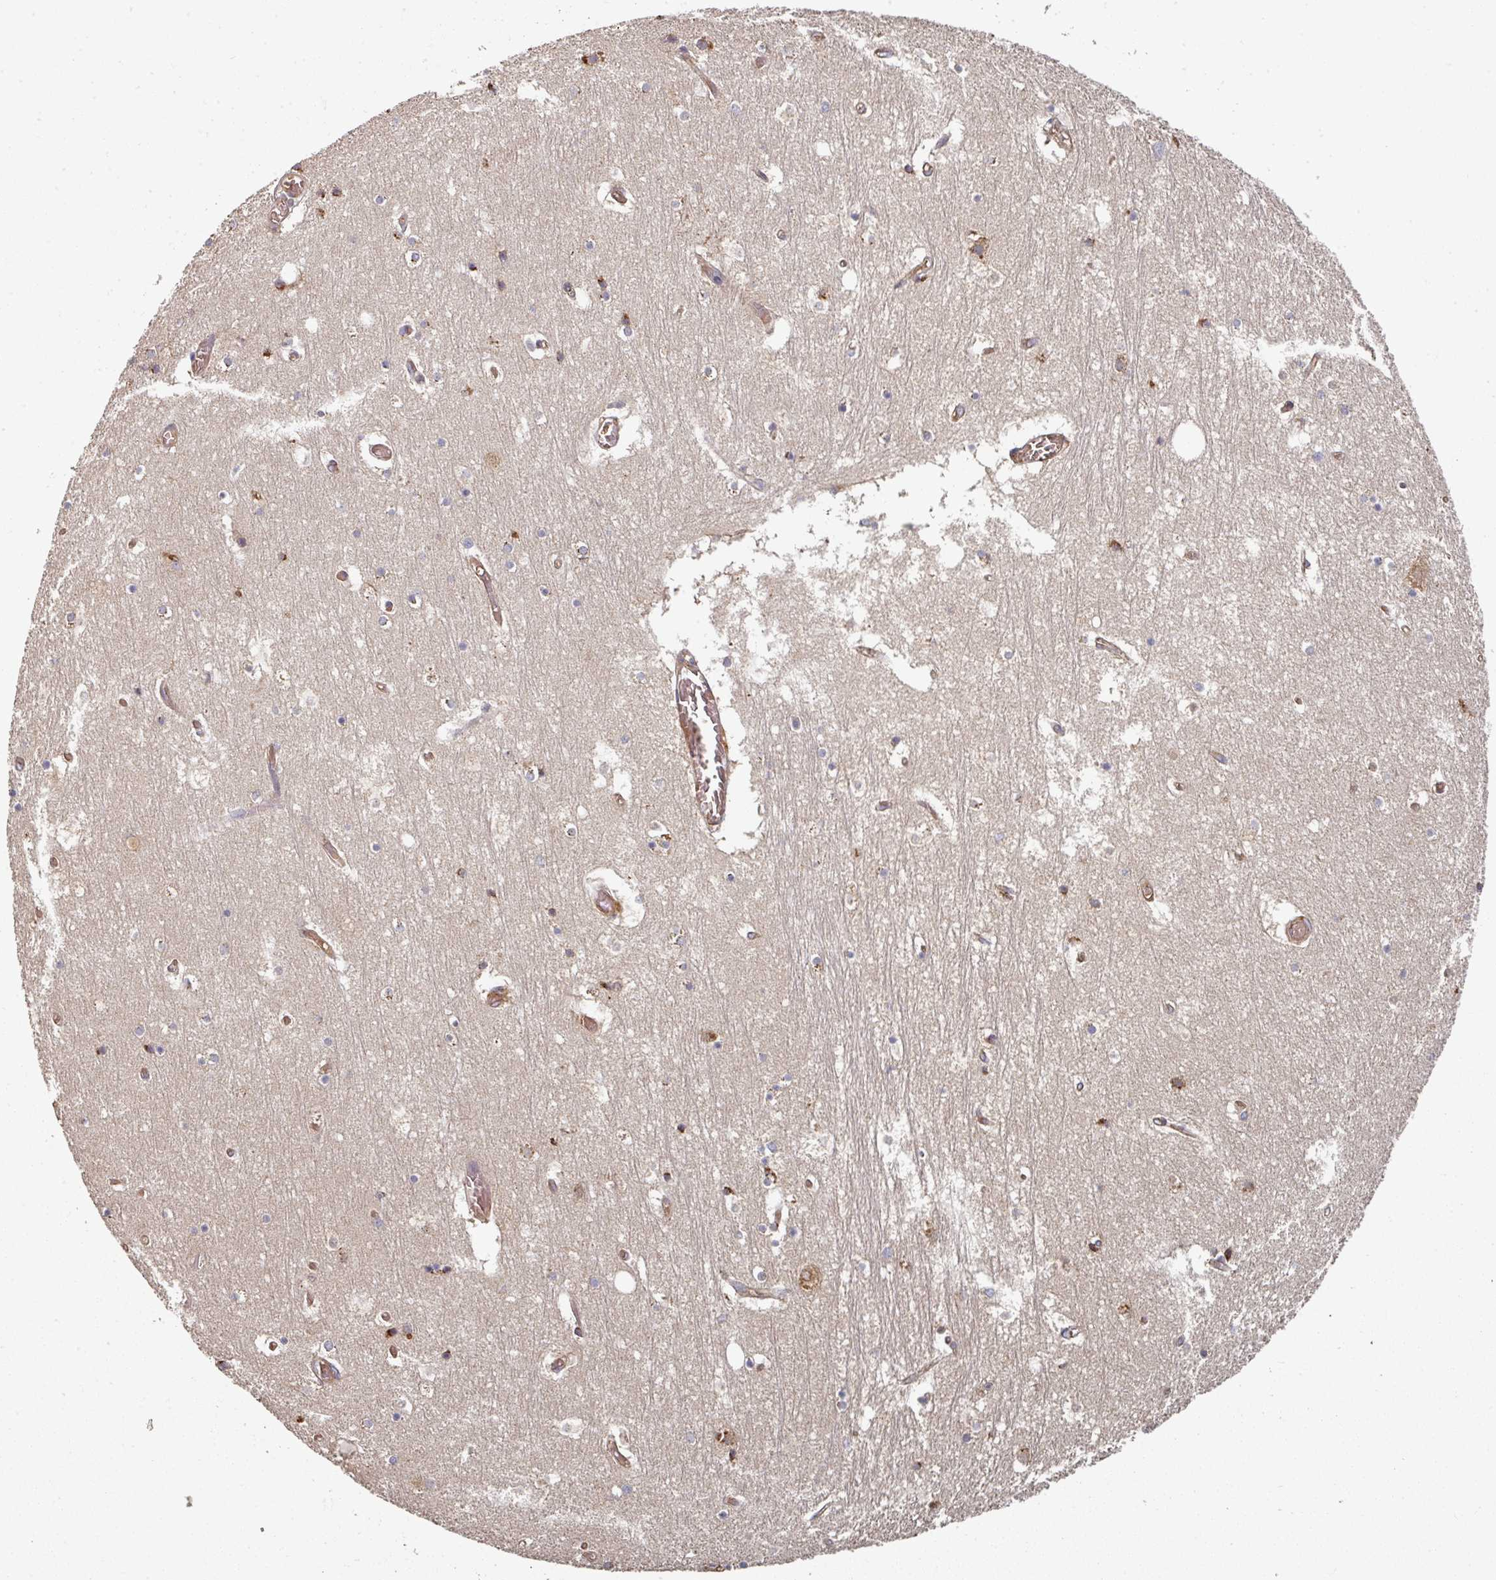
{"staining": {"intensity": "moderate", "quantity": "<25%", "location": "cytoplasmic/membranous"}, "tissue": "hippocampus", "cell_type": "Glial cells", "image_type": "normal", "snomed": [{"axis": "morphology", "description": "Normal tissue, NOS"}, {"axis": "topography", "description": "Hippocampus"}], "caption": "A low amount of moderate cytoplasmic/membranous positivity is seen in about <25% of glial cells in benign hippocampus.", "gene": "EDEM2", "patient": {"sex": "female", "age": 52}}